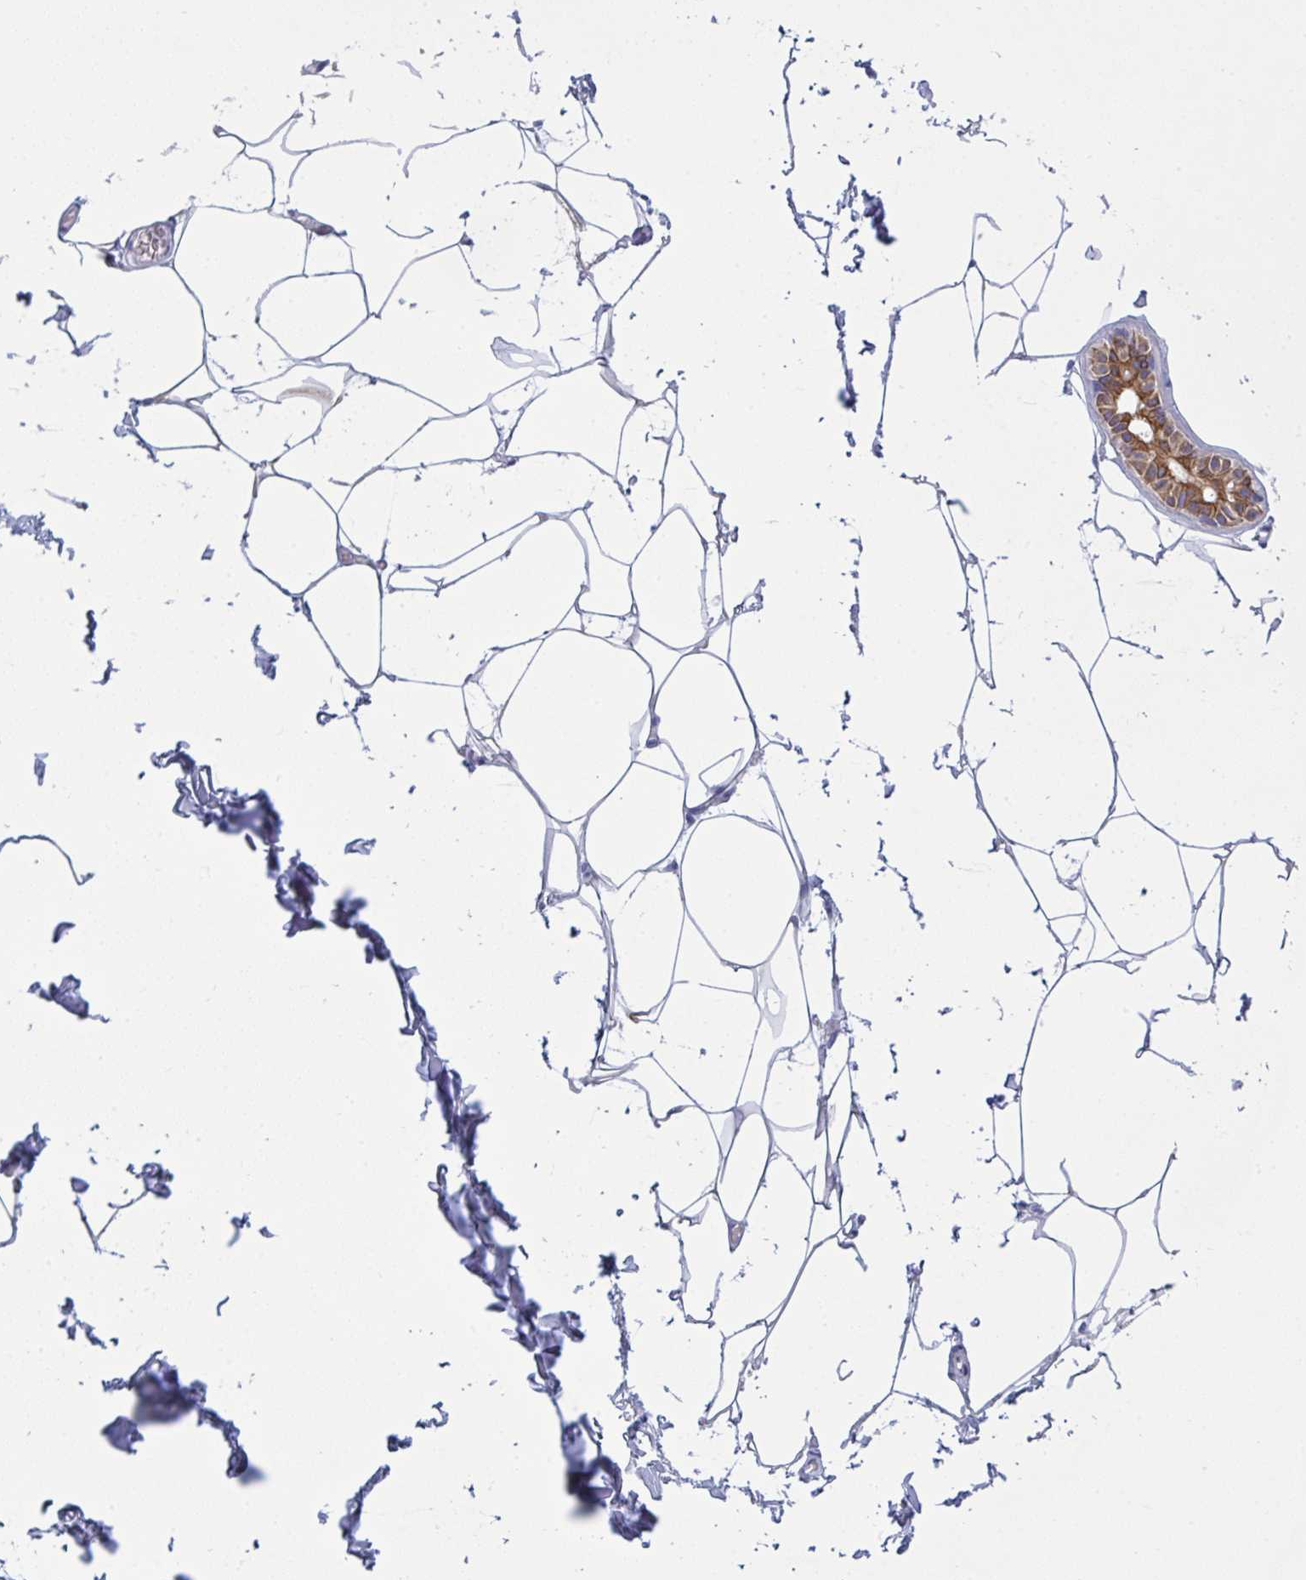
{"staining": {"intensity": "negative", "quantity": "none", "location": "none"}, "tissue": "adipose tissue", "cell_type": "Adipocytes", "image_type": "normal", "snomed": [{"axis": "morphology", "description": "Normal tissue, NOS"}, {"axis": "topography", "description": "Skin"}, {"axis": "topography", "description": "Peripheral nerve tissue"}], "caption": "This is an IHC micrograph of unremarkable human adipose tissue. There is no positivity in adipocytes.", "gene": "TENT5D", "patient": {"sex": "female", "age": 45}}